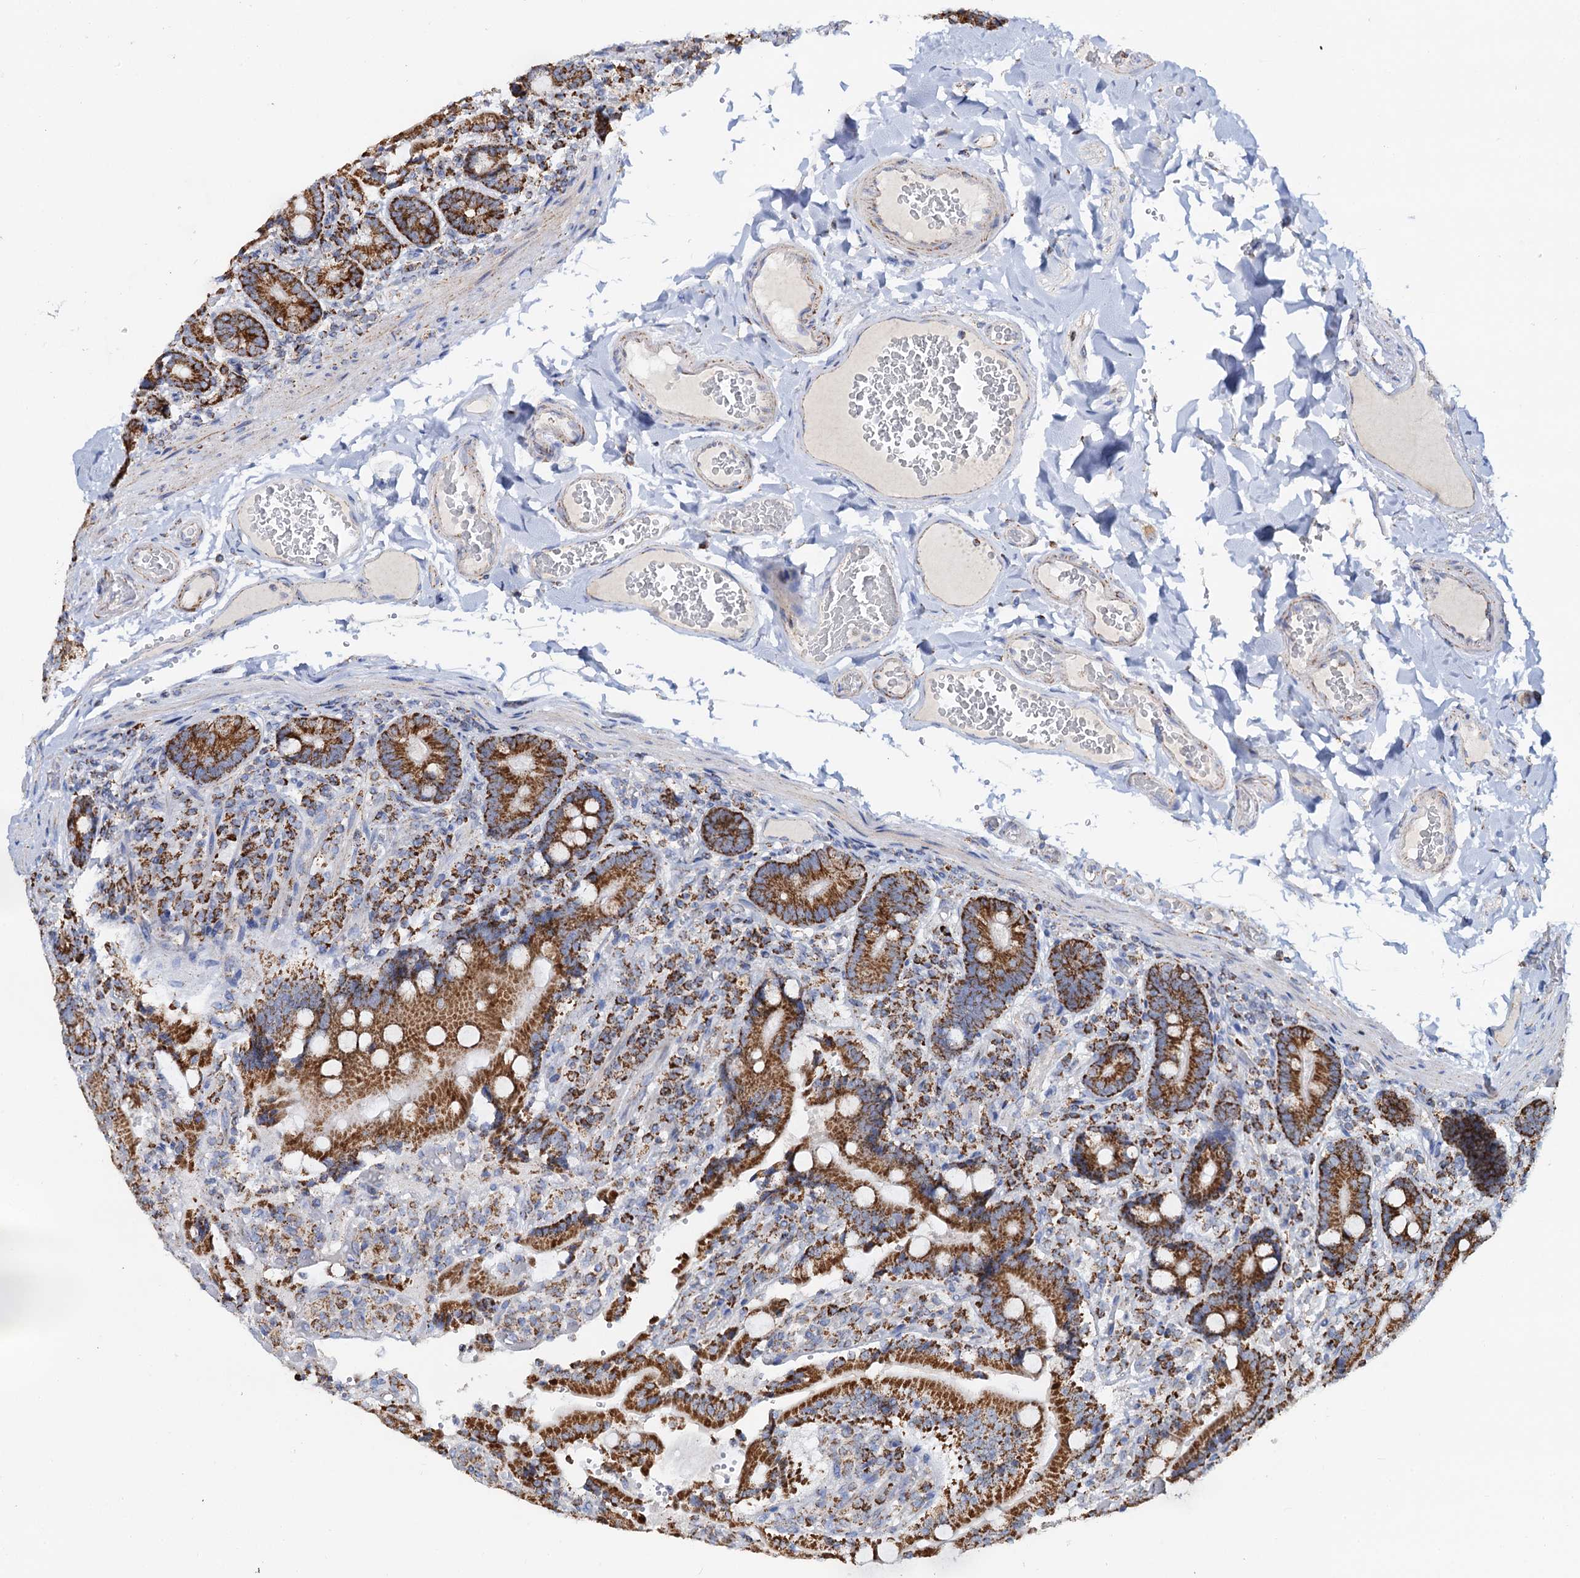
{"staining": {"intensity": "strong", "quantity": ">75%", "location": "cytoplasmic/membranous"}, "tissue": "duodenum", "cell_type": "Glandular cells", "image_type": "normal", "snomed": [{"axis": "morphology", "description": "Normal tissue, NOS"}, {"axis": "topography", "description": "Duodenum"}], "caption": "Immunohistochemistry (IHC) histopathology image of unremarkable duodenum stained for a protein (brown), which demonstrates high levels of strong cytoplasmic/membranous expression in approximately >75% of glandular cells.", "gene": "C2CD3", "patient": {"sex": "female", "age": 62}}